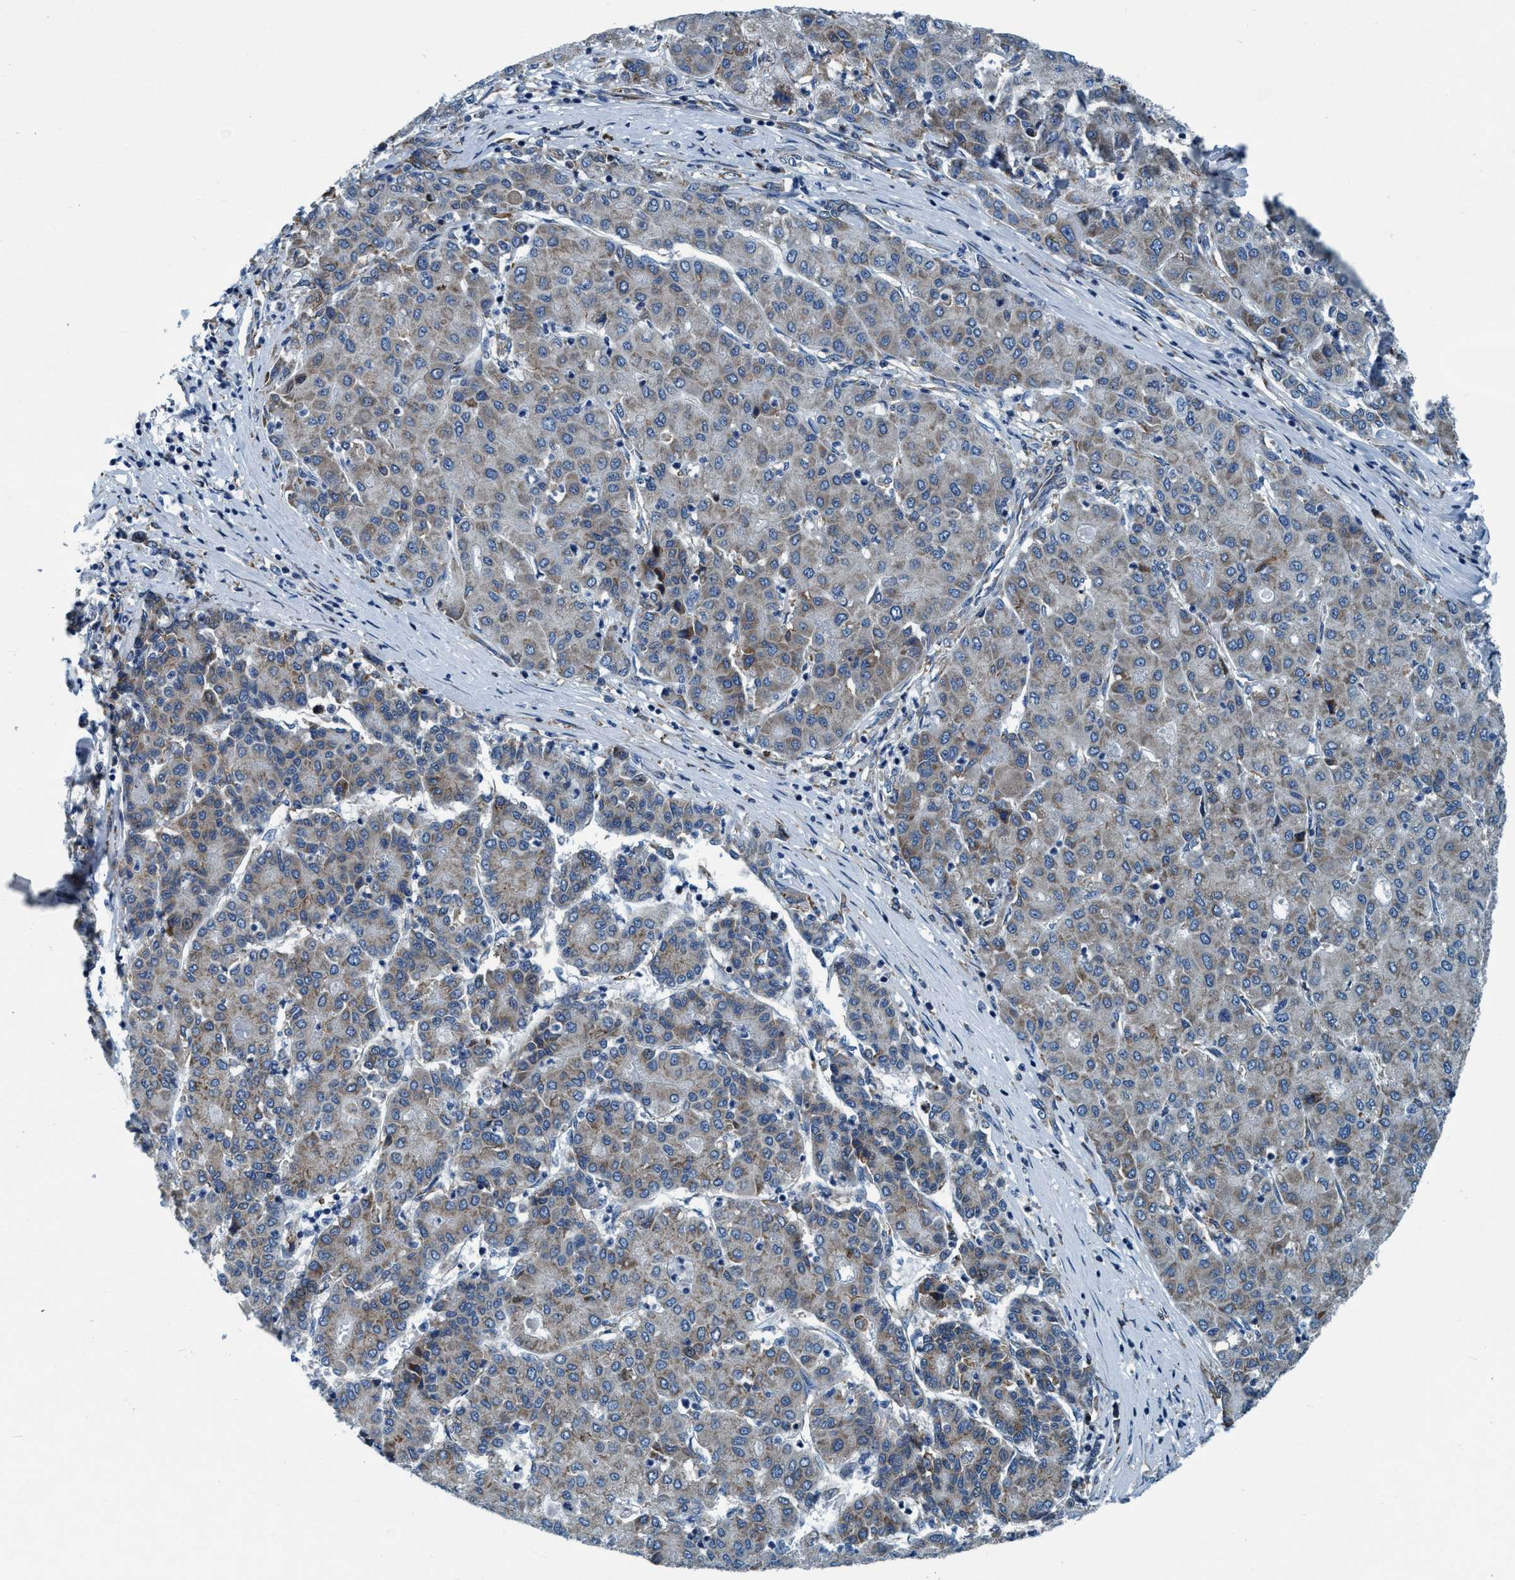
{"staining": {"intensity": "moderate", "quantity": "<25%", "location": "cytoplasmic/membranous"}, "tissue": "liver cancer", "cell_type": "Tumor cells", "image_type": "cancer", "snomed": [{"axis": "morphology", "description": "Carcinoma, Hepatocellular, NOS"}, {"axis": "topography", "description": "Liver"}], "caption": "Moderate cytoplasmic/membranous expression for a protein is seen in about <25% of tumor cells of liver cancer using IHC.", "gene": "ARMC9", "patient": {"sex": "male", "age": 65}}